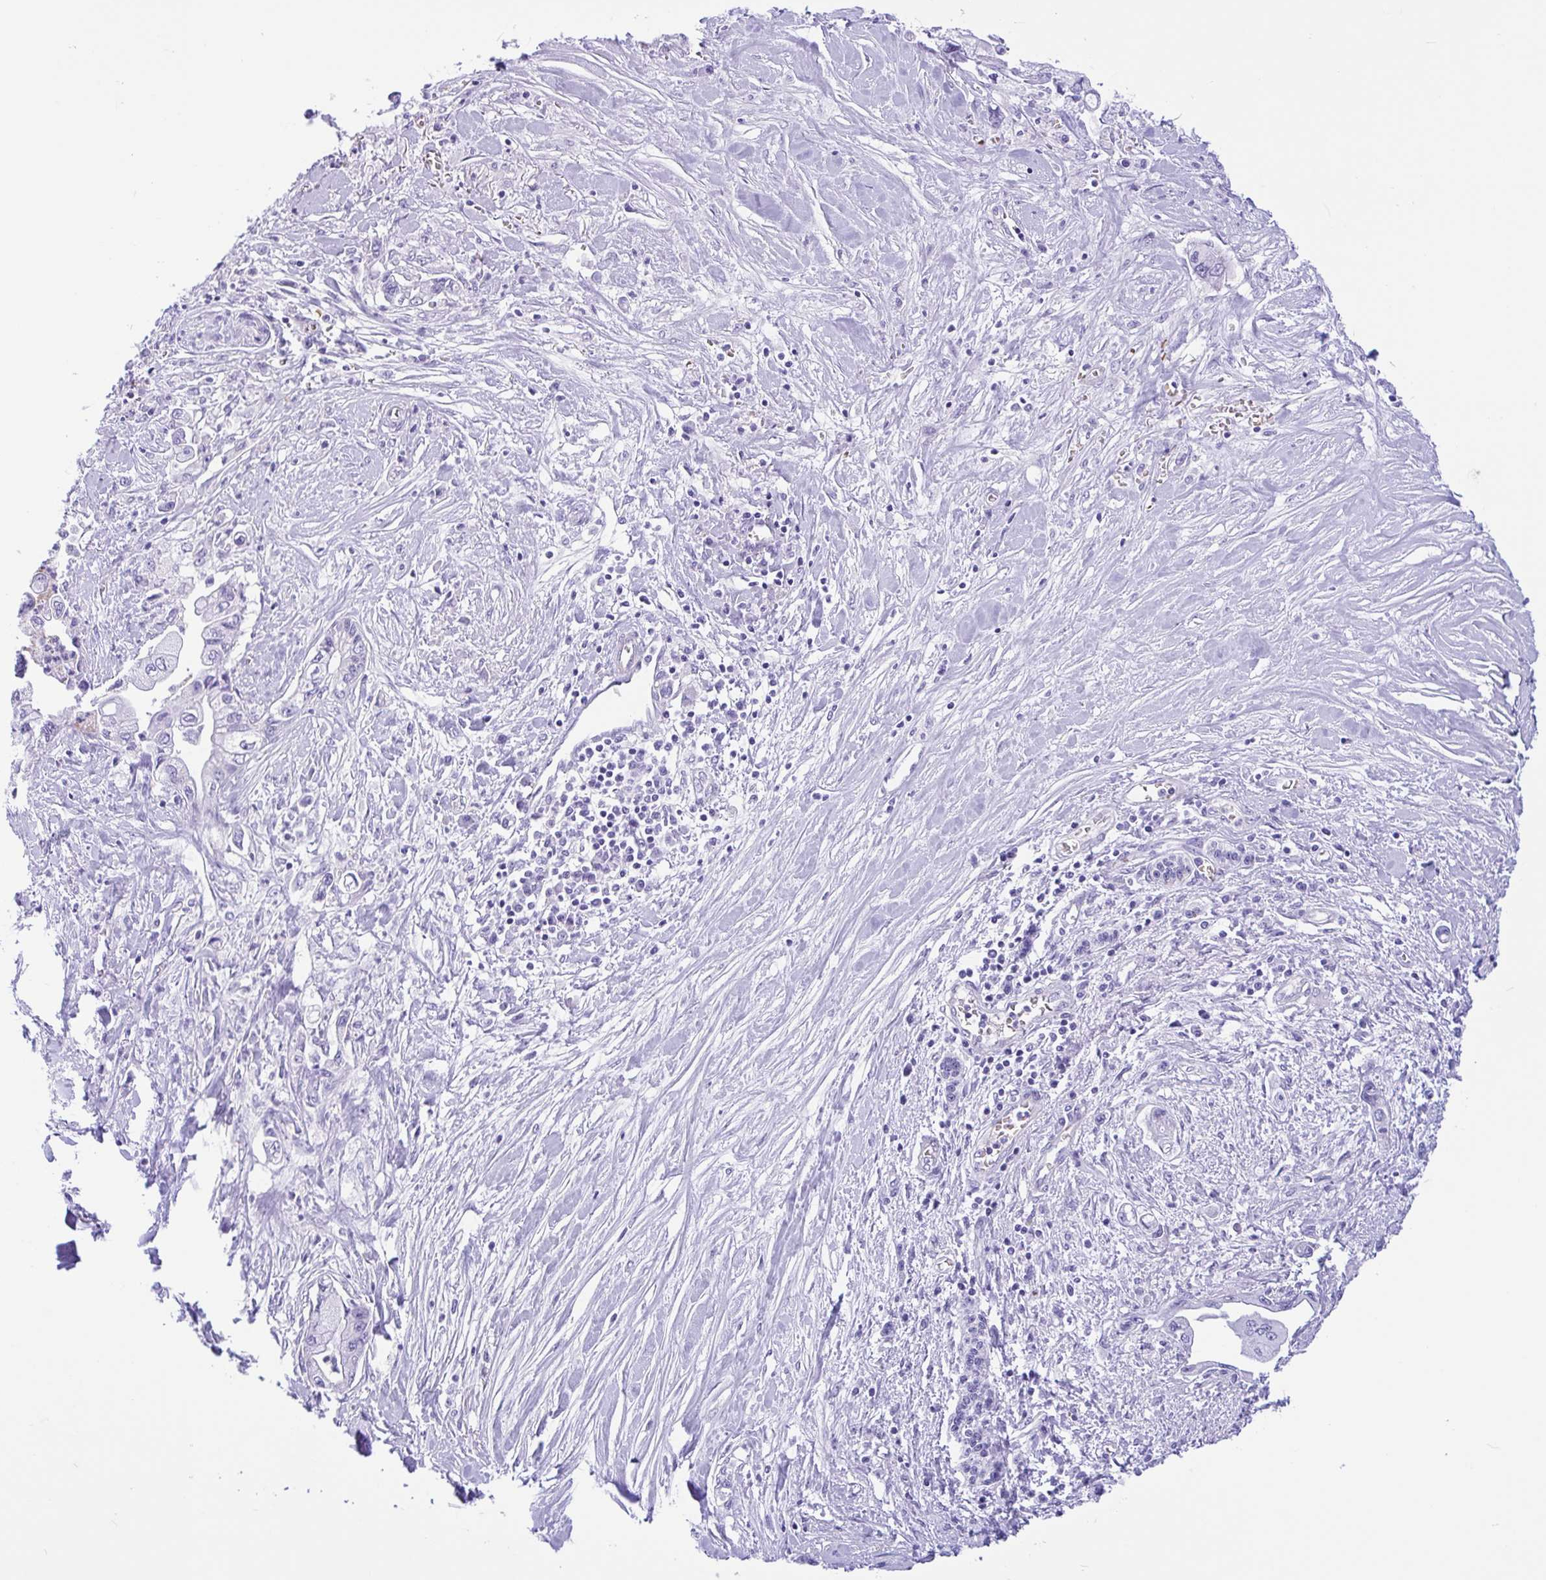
{"staining": {"intensity": "negative", "quantity": "none", "location": "none"}, "tissue": "pancreatic cancer", "cell_type": "Tumor cells", "image_type": "cancer", "snomed": [{"axis": "morphology", "description": "Adenocarcinoma, NOS"}, {"axis": "topography", "description": "Pancreas"}], "caption": "A histopathology image of human pancreatic cancer (adenocarcinoma) is negative for staining in tumor cells.", "gene": "TMEM79", "patient": {"sex": "male", "age": 61}}